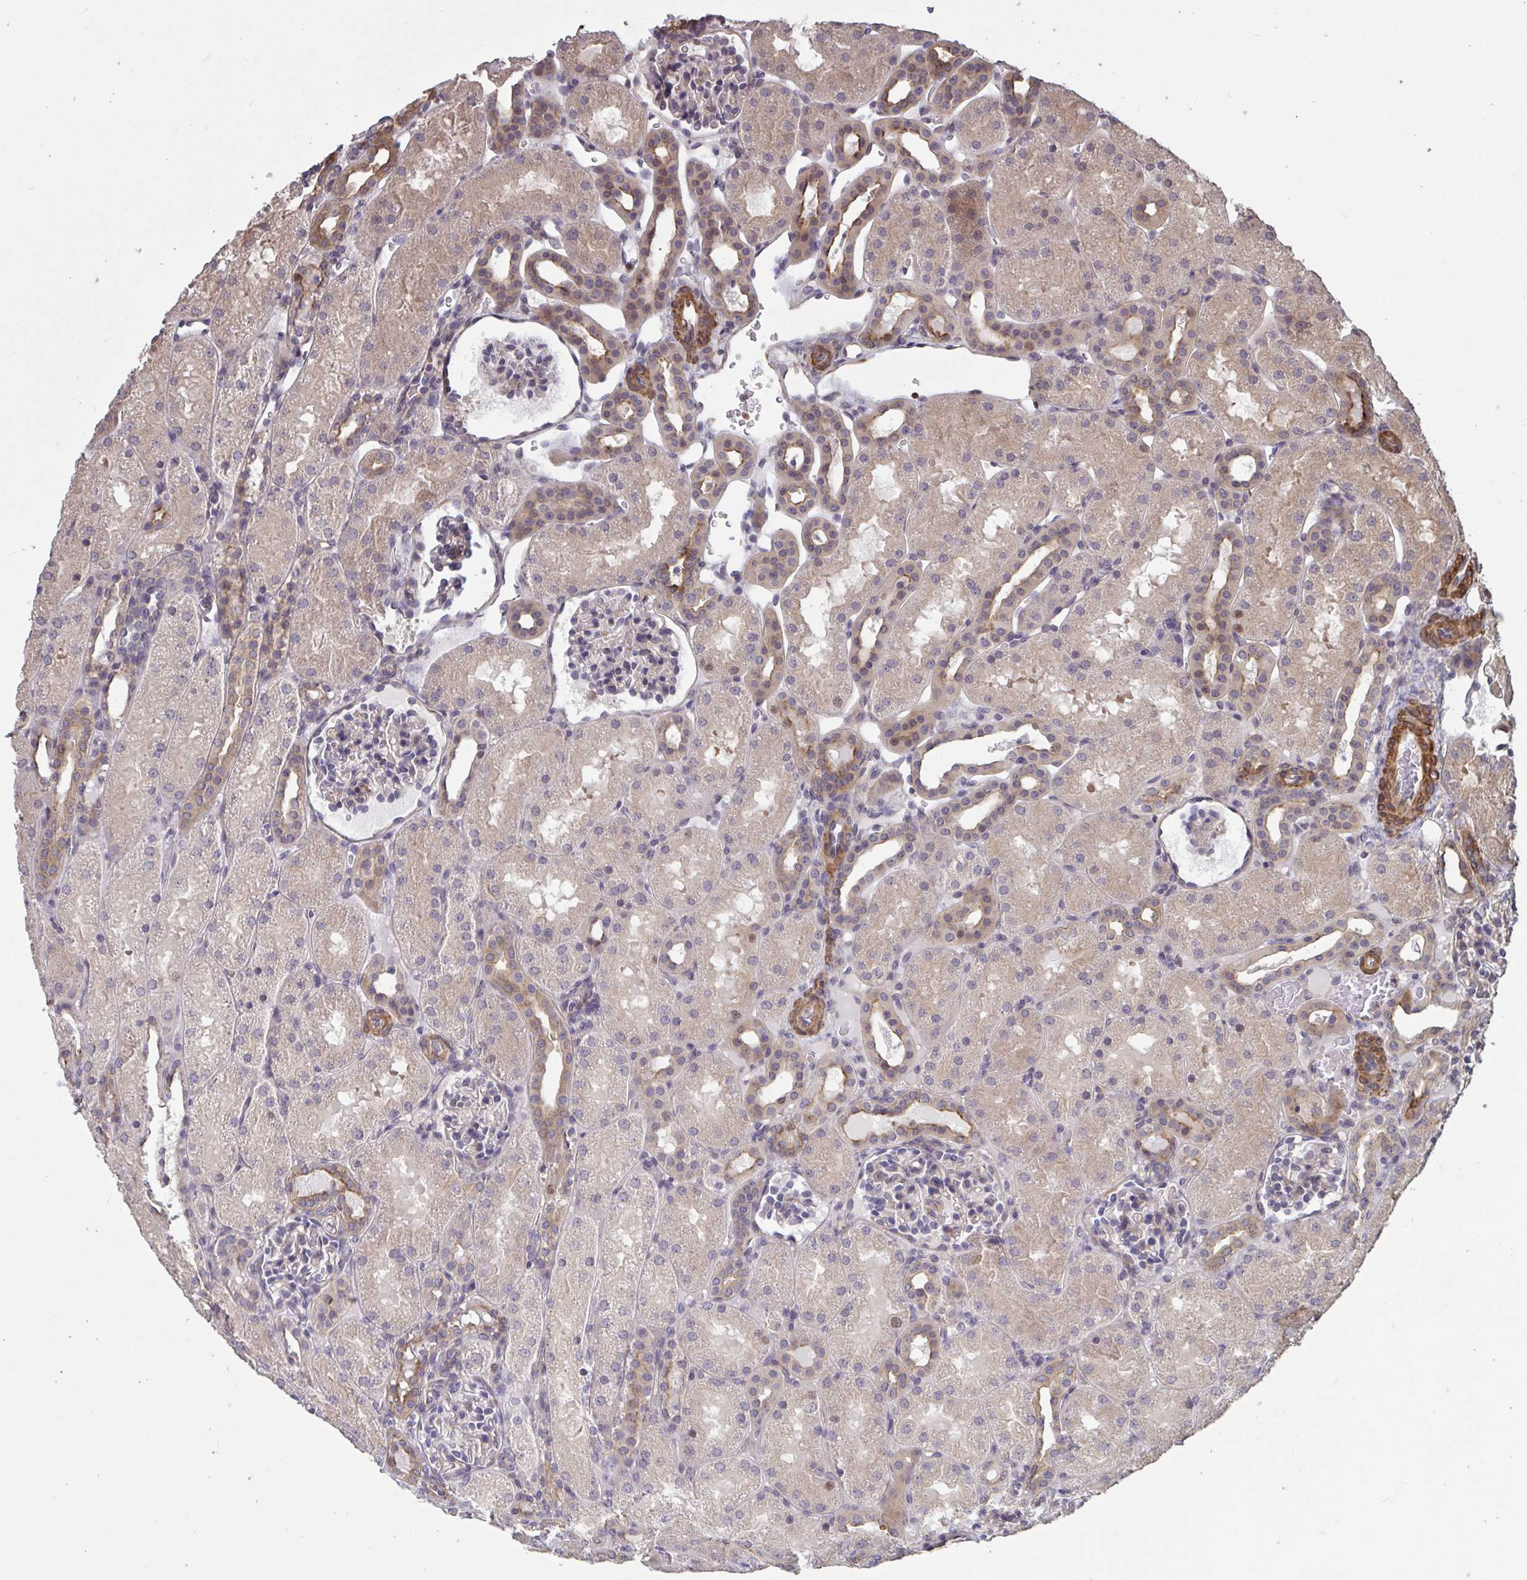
{"staining": {"intensity": "weak", "quantity": "<25%", "location": "cytoplasmic/membranous"}, "tissue": "kidney", "cell_type": "Cells in glomeruli", "image_type": "normal", "snomed": [{"axis": "morphology", "description": "Normal tissue, NOS"}, {"axis": "topography", "description": "Kidney"}], "caption": "There is no significant positivity in cells in glomeruli of kidney. The staining is performed using DAB (3,3'-diaminobenzidine) brown chromogen with nuclei counter-stained in using hematoxylin.", "gene": "IPO5", "patient": {"sex": "male", "age": 2}}